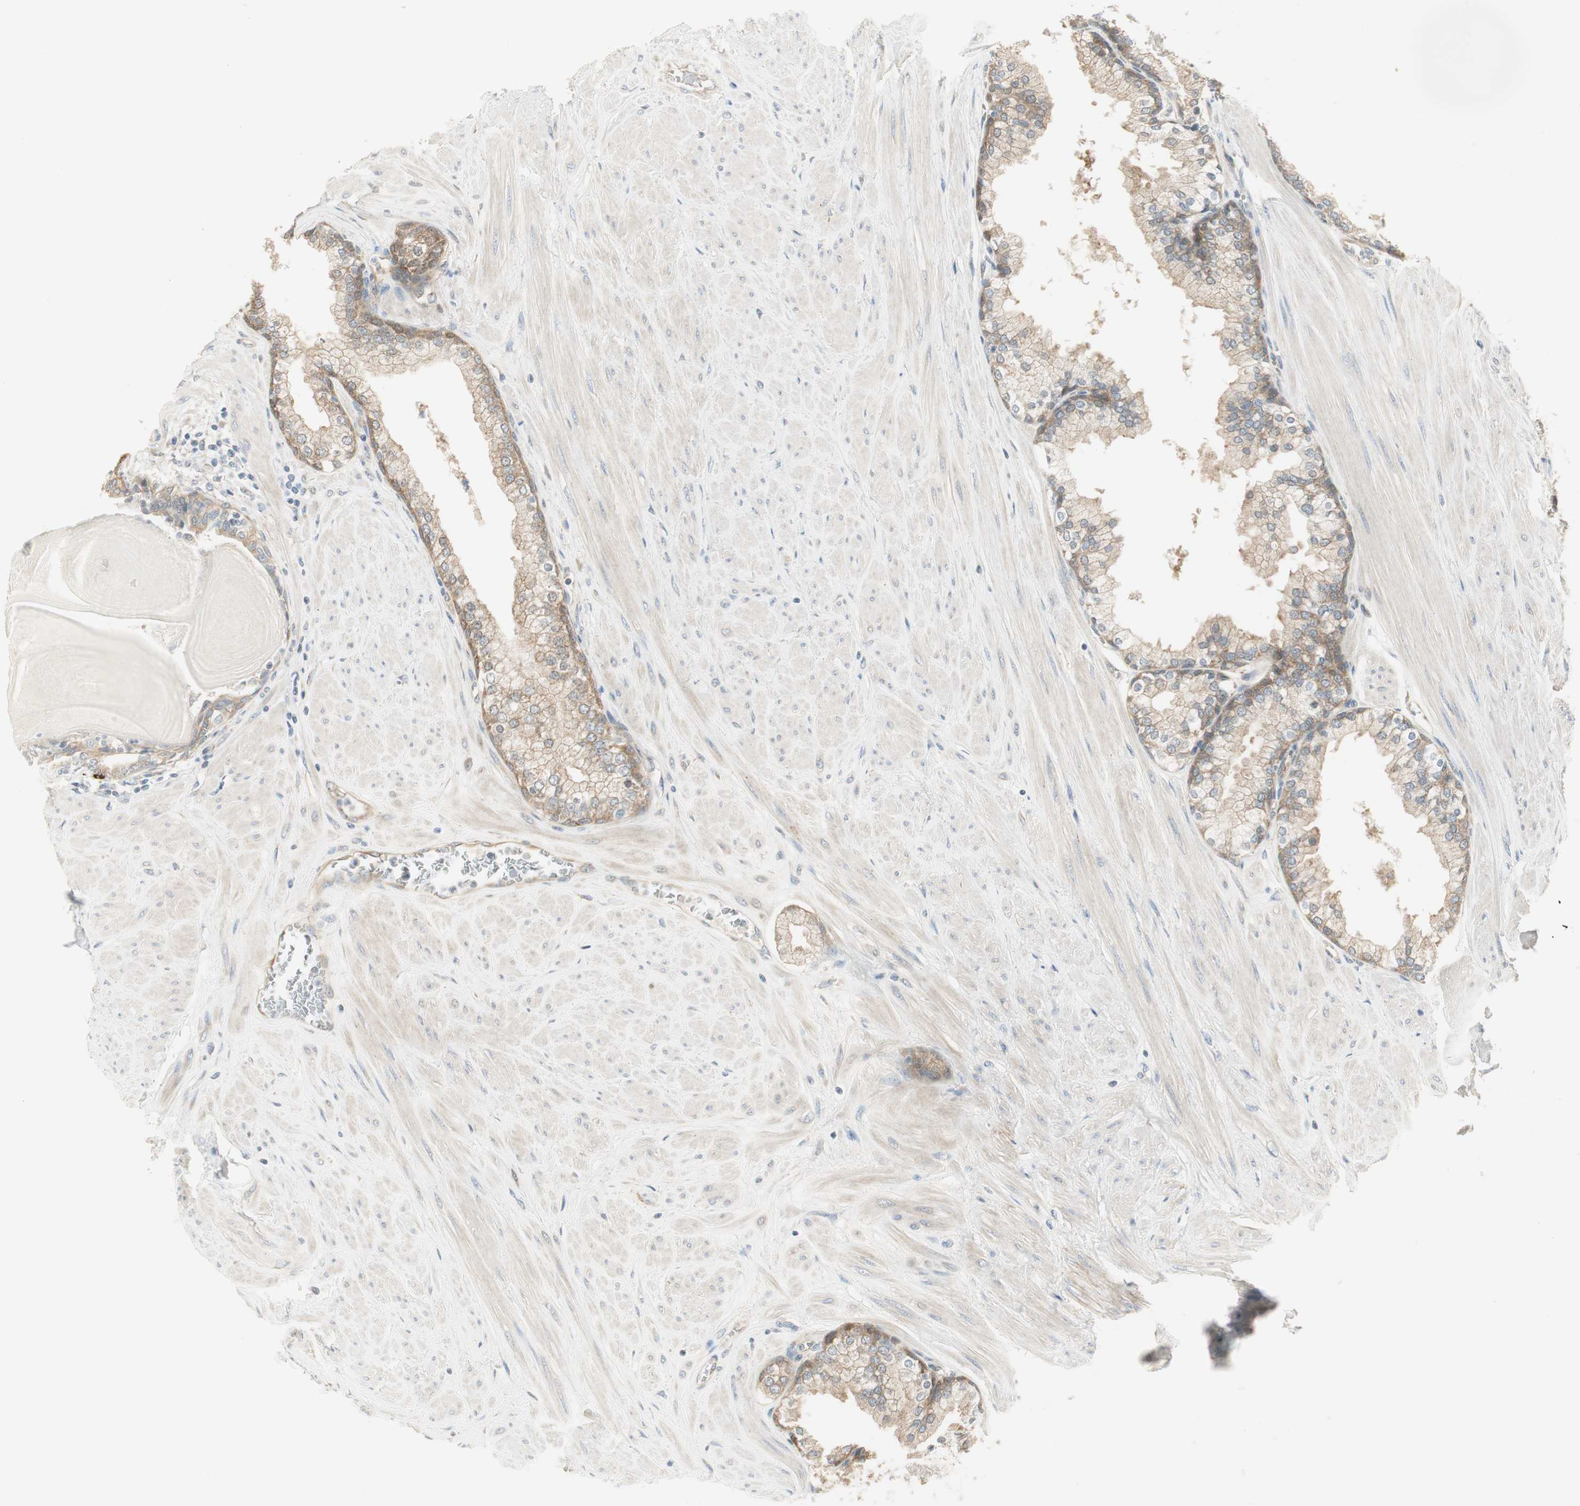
{"staining": {"intensity": "moderate", "quantity": "25%-75%", "location": "cytoplasmic/membranous"}, "tissue": "prostate", "cell_type": "Glandular cells", "image_type": "normal", "snomed": [{"axis": "morphology", "description": "Normal tissue, NOS"}, {"axis": "topography", "description": "Prostate"}], "caption": "Immunohistochemistry (DAB (3,3'-diaminobenzidine)) staining of normal prostate reveals moderate cytoplasmic/membranous protein expression in about 25%-75% of glandular cells. The staining was performed using DAB, with brown indicating positive protein expression. Nuclei are stained blue with hematoxylin.", "gene": "STON1", "patient": {"sex": "male", "age": 51}}